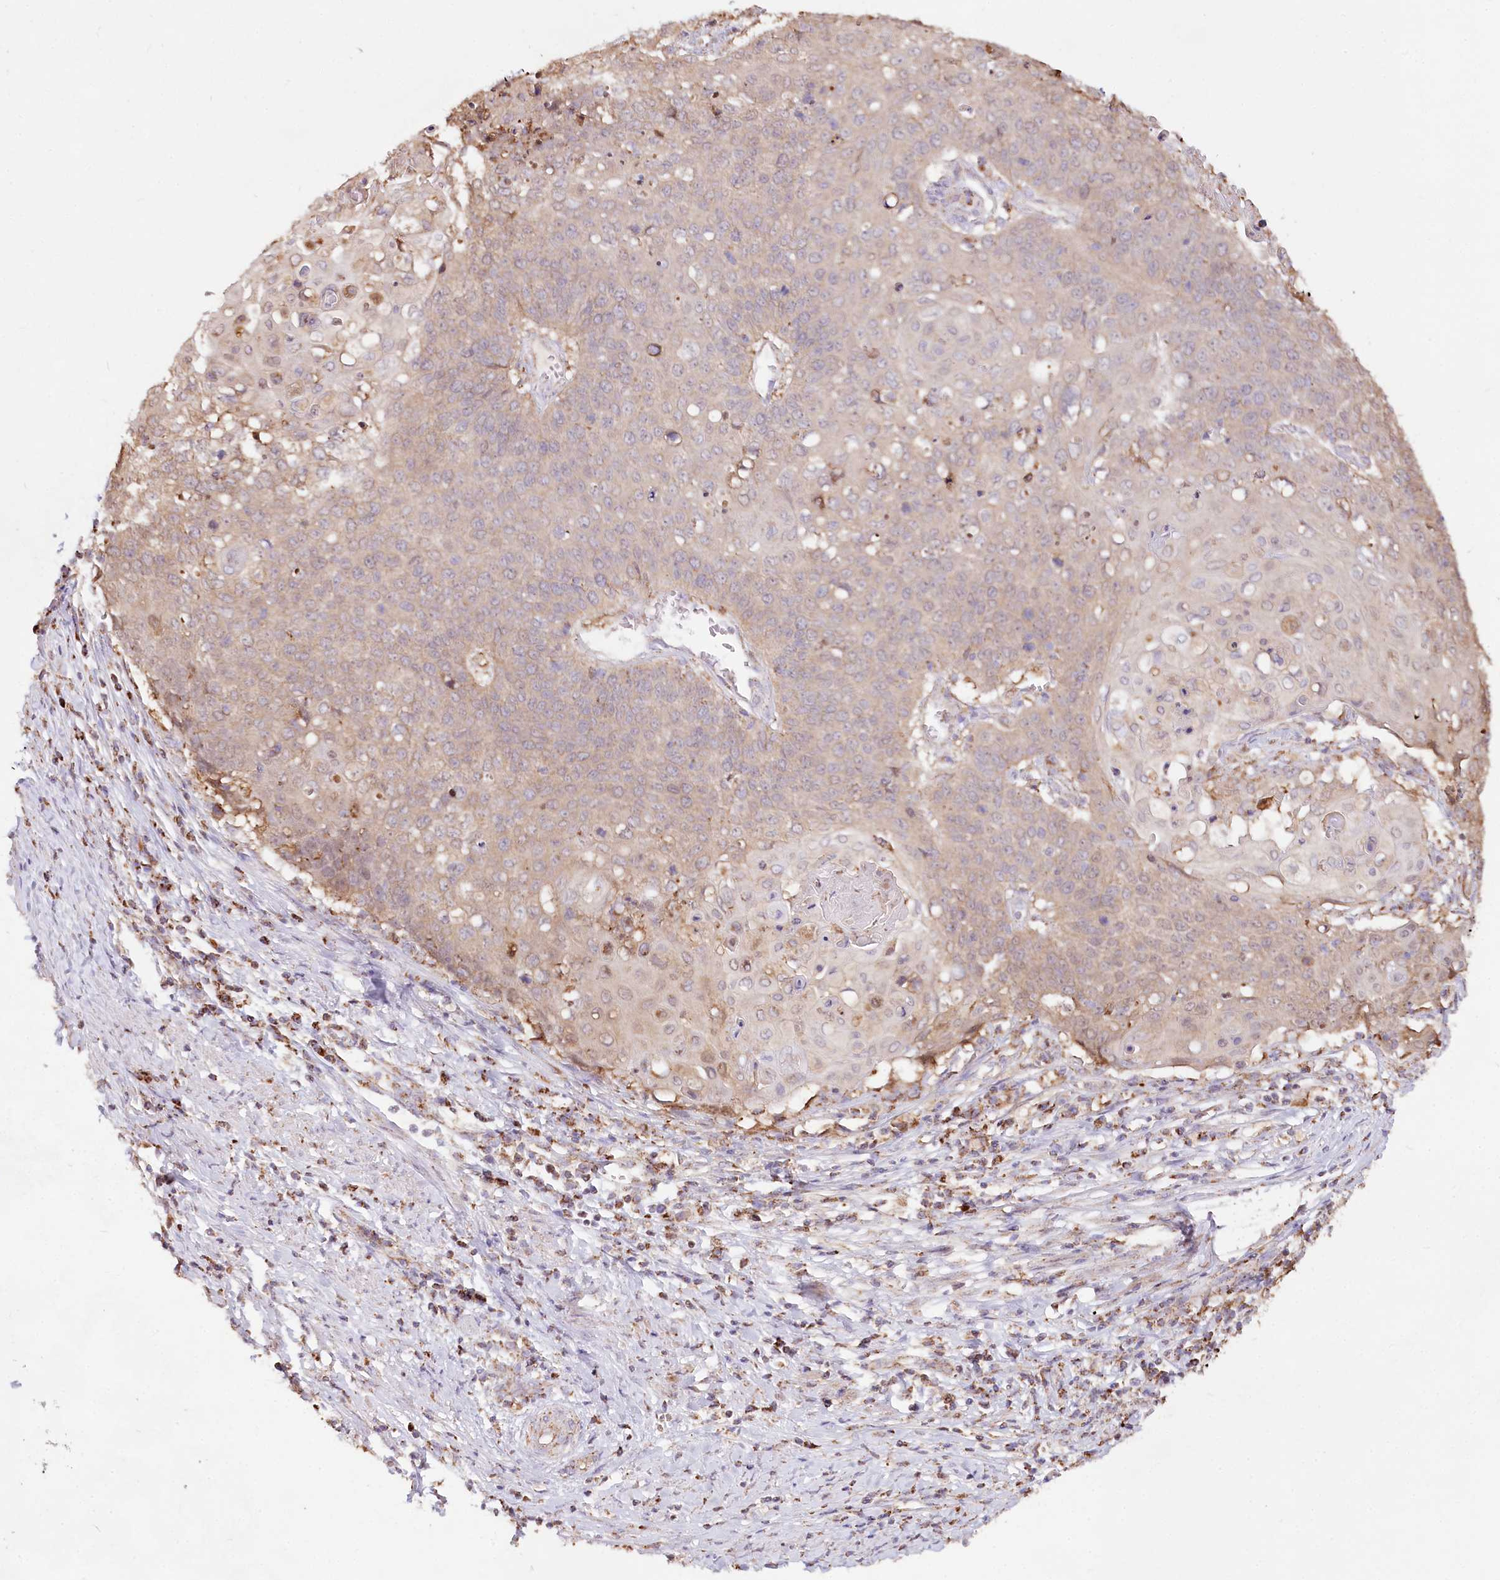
{"staining": {"intensity": "weak", "quantity": ">75%", "location": "cytoplasmic/membranous"}, "tissue": "cervical cancer", "cell_type": "Tumor cells", "image_type": "cancer", "snomed": [{"axis": "morphology", "description": "Squamous cell carcinoma, NOS"}, {"axis": "topography", "description": "Cervix"}], "caption": "Tumor cells show low levels of weak cytoplasmic/membranous positivity in approximately >75% of cells in cervical cancer (squamous cell carcinoma).", "gene": "TASOR2", "patient": {"sex": "female", "age": 39}}